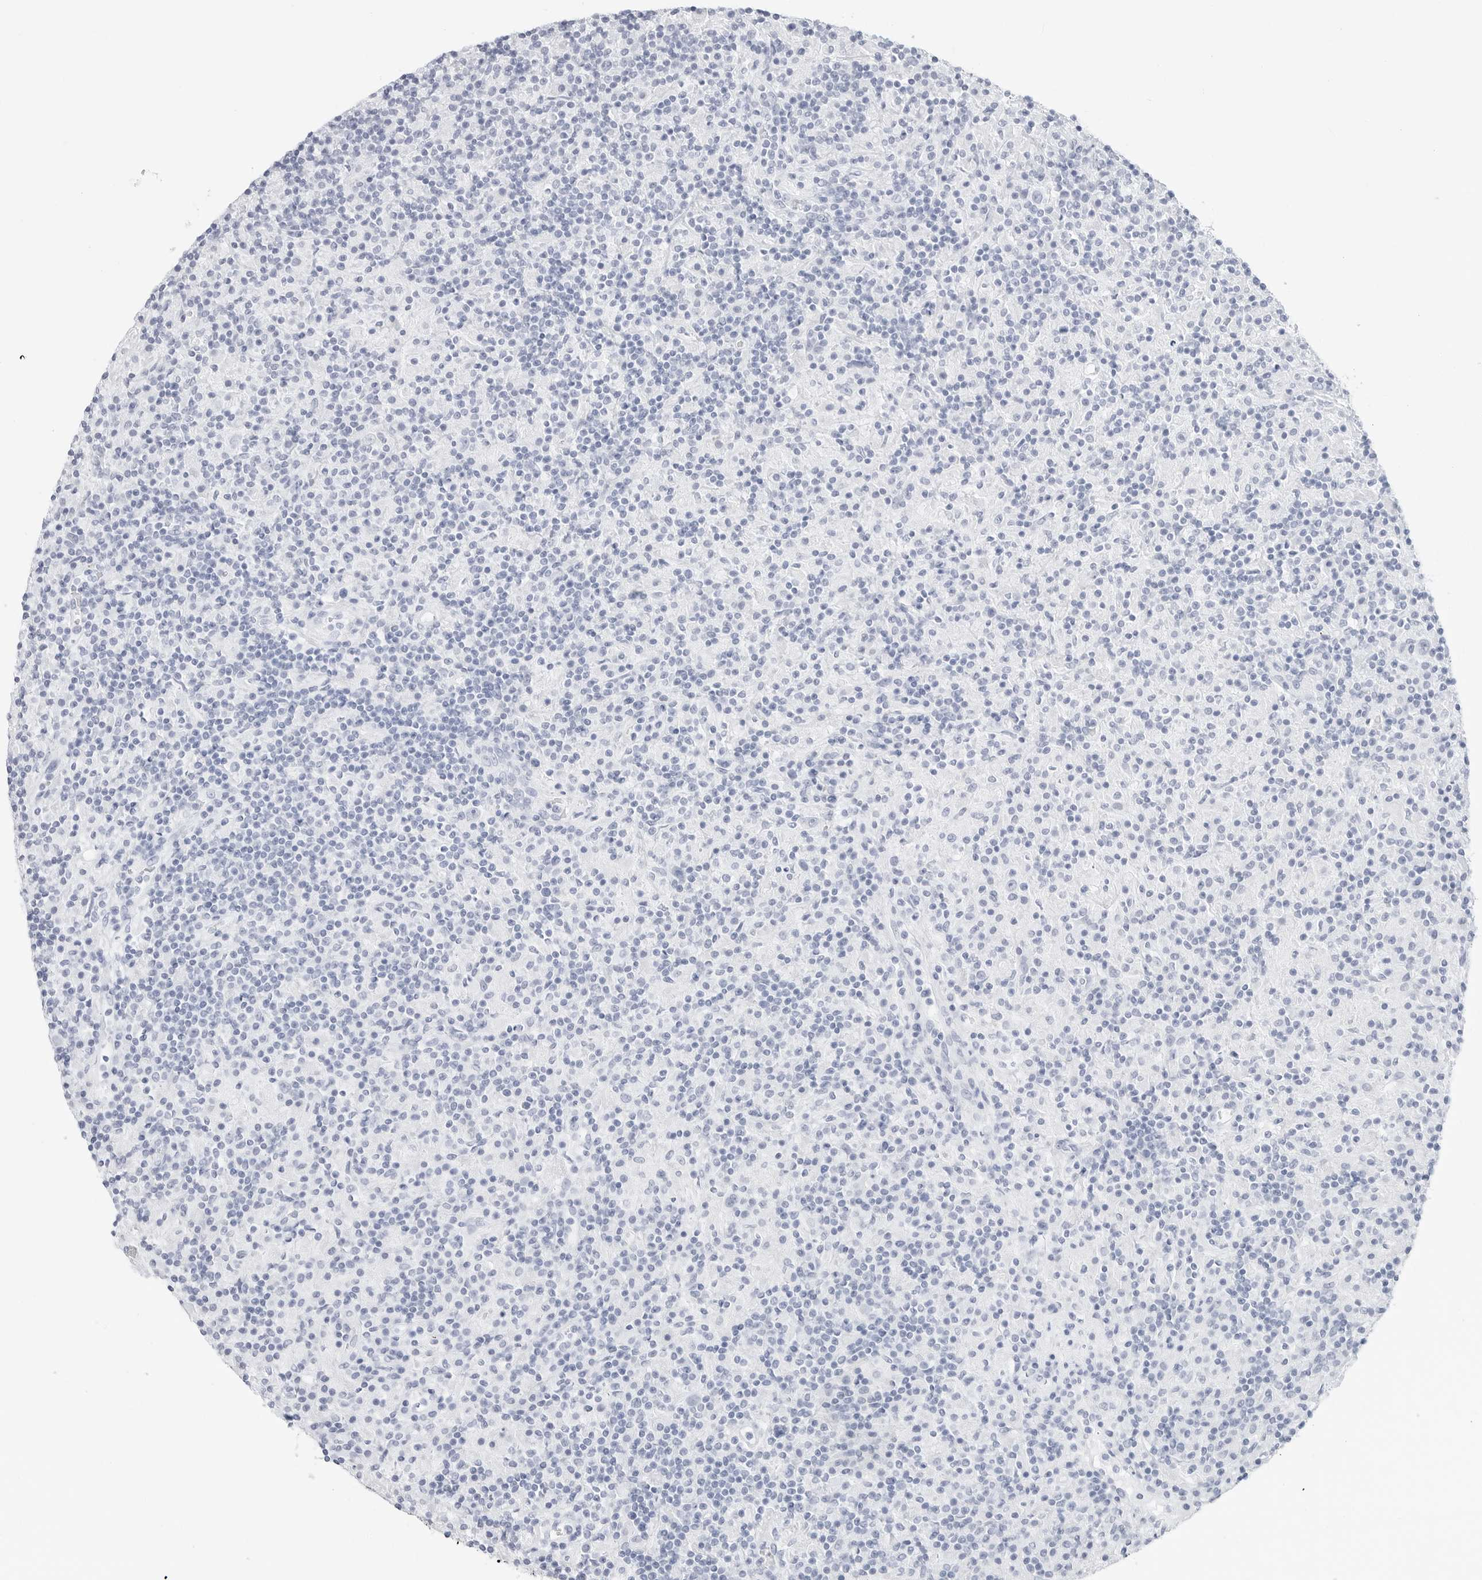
{"staining": {"intensity": "negative", "quantity": "none", "location": "none"}, "tissue": "lymphoma", "cell_type": "Tumor cells", "image_type": "cancer", "snomed": [{"axis": "morphology", "description": "Hodgkin's disease, NOS"}, {"axis": "topography", "description": "Lymph node"}], "caption": "Histopathology image shows no protein positivity in tumor cells of lymphoma tissue. The staining was performed using DAB to visualize the protein expression in brown, while the nuclei were stained in blue with hematoxylin (Magnification: 20x).", "gene": "TFF2", "patient": {"sex": "male", "age": 70}}